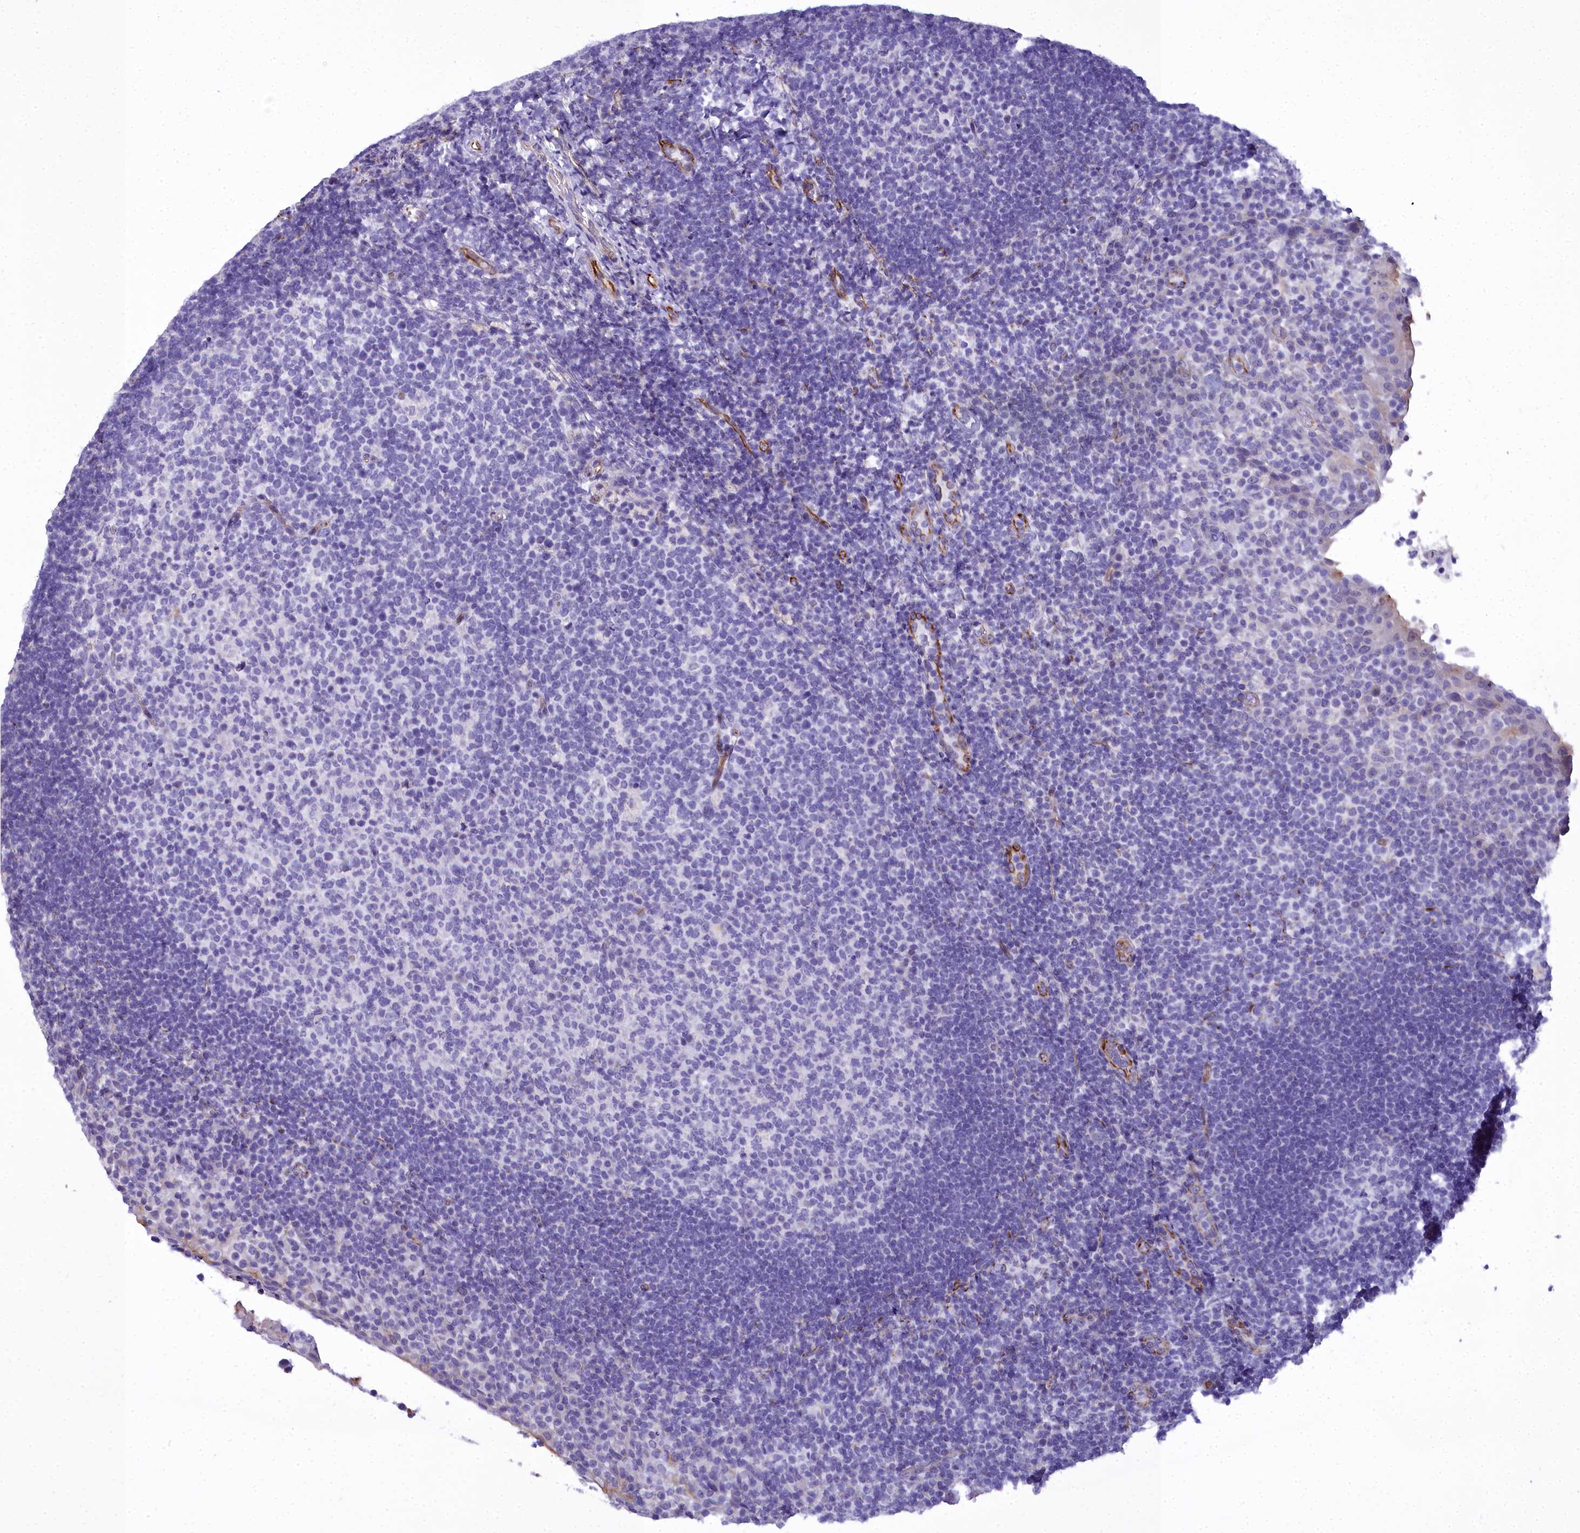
{"staining": {"intensity": "negative", "quantity": "none", "location": "none"}, "tissue": "tonsil", "cell_type": "Germinal center cells", "image_type": "normal", "snomed": [{"axis": "morphology", "description": "Normal tissue, NOS"}, {"axis": "topography", "description": "Tonsil"}], "caption": "The image displays no staining of germinal center cells in benign tonsil.", "gene": "TIMM22", "patient": {"sex": "female", "age": 10}}